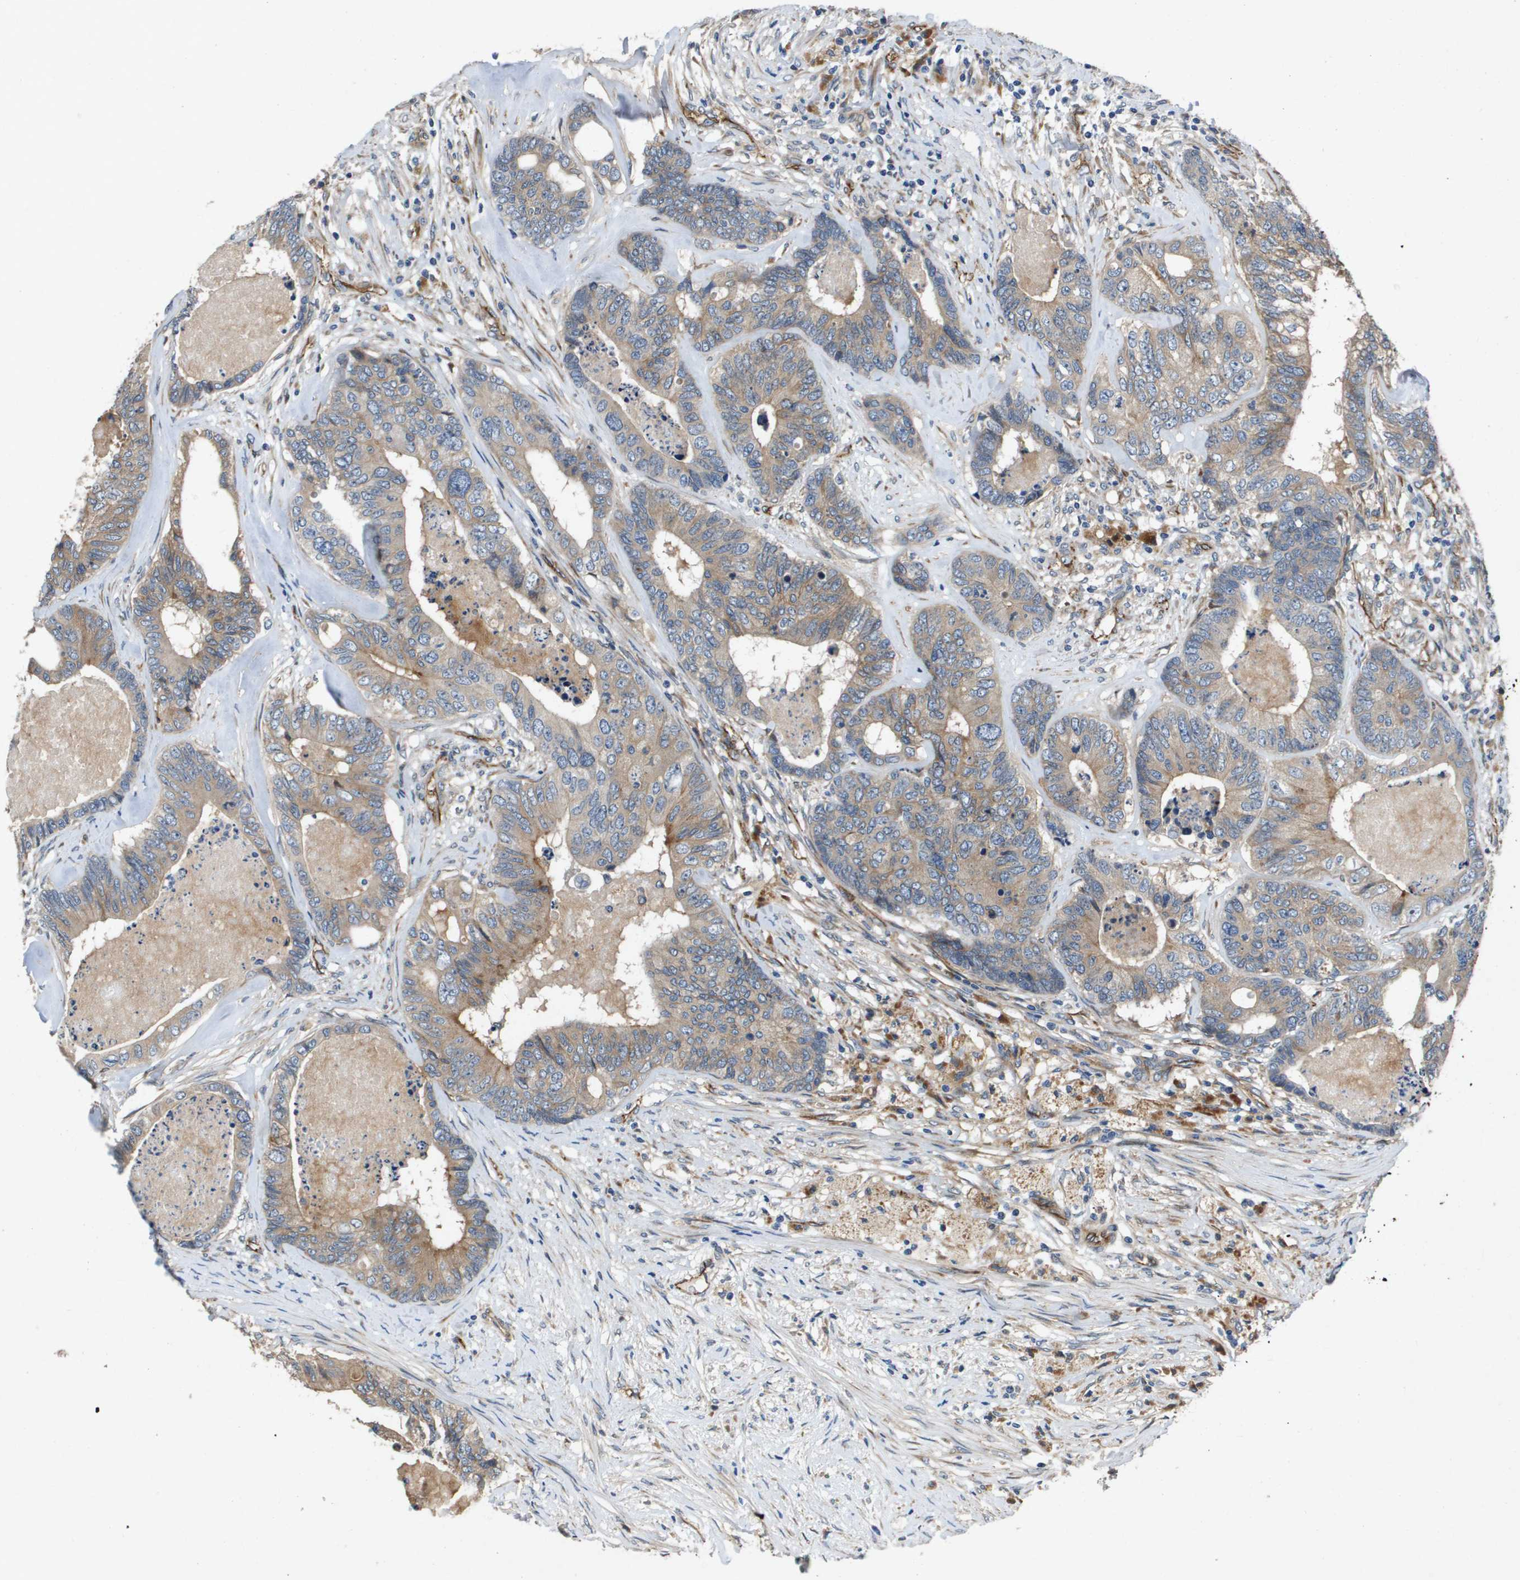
{"staining": {"intensity": "moderate", "quantity": ">75%", "location": "cytoplasmic/membranous"}, "tissue": "colorectal cancer", "cell_type": "Tumor cells", "image_type": "cancer", "snomed": [{"axis": "morphology", "description": "Adenocarcinoma, NOS"}, {"axis": "topography", "description": "Colon"}], "caption": "Tumor cells display medium levels of moderate cytoplasmic/membranous expression in approximately >75% of cells in adenocarcinoma (colorectal).", "gene": "ENTPD2", "patient": {"sex": "female", "age": 67}}